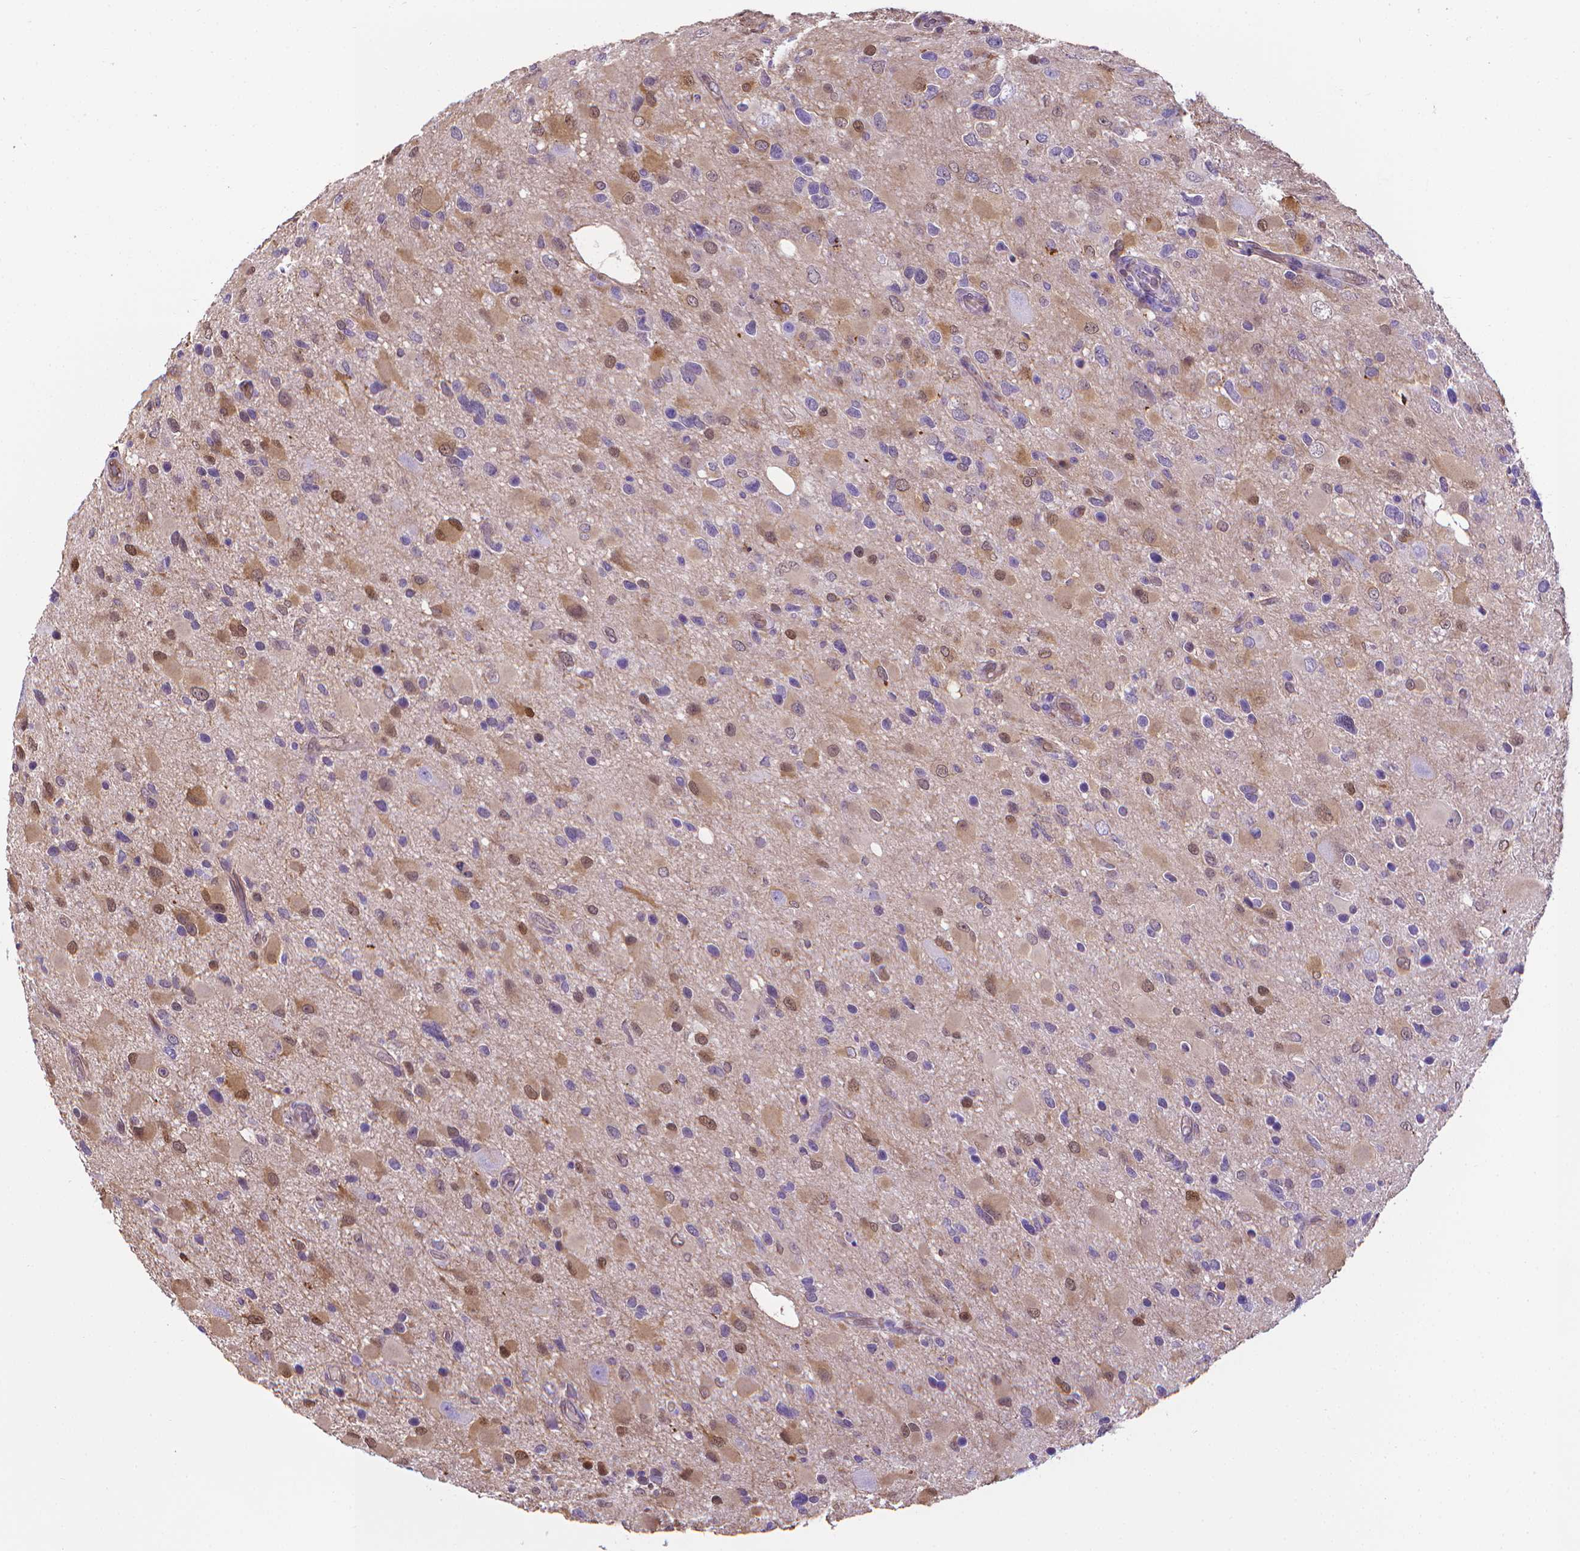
{"staining": {"intensity": "moderate", "quantity": "<25%", "location": "cytoplasmic/membranous,nuclear"}, "tissue": "glioma", "cell_type": "Tumor cells", "image_type": "cancer", "snomed": [{"axis": "morphology", "description": "Glioma, malignant, Low grade"}, {"axis": "topography", "description": "Brain"}], "caption": "Malignant glioma (low-grade) was stained to show a protein in brown. There is low levels of moderate cytoplasmic/membranous and nuclear expression in approximately <25% of tumor cells.", "gene": "CLIC4", "patient": {"sex": "female", "age": 32}}